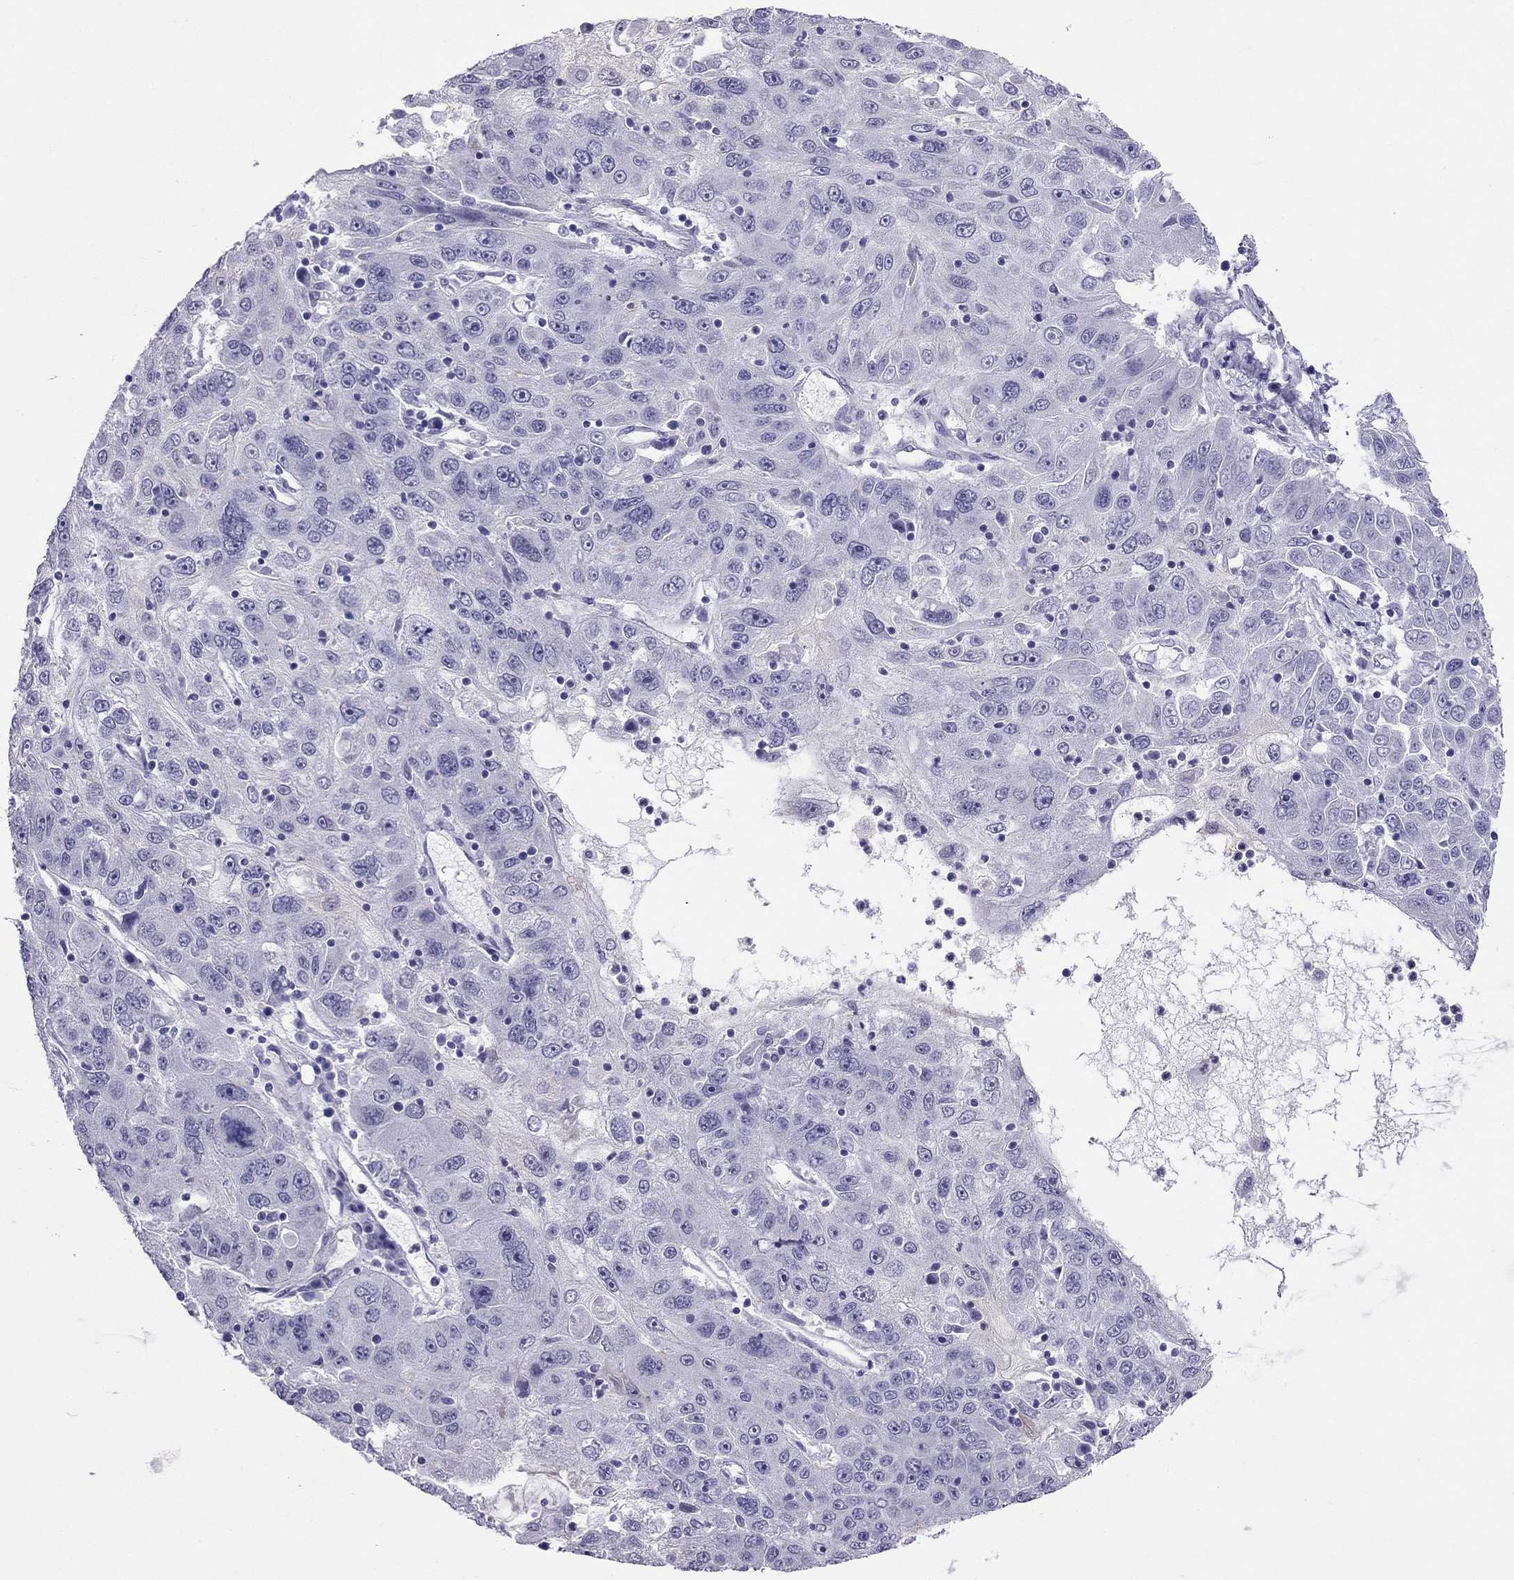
{"staining": {"intensity": "negative", "quantity": "none", "location": "none"}, "tissue": "stomach cancer", "cell_type": "Tumor cells", "image_type": "cancer", "snomed": [{"axis": "morphology", "description": "Adenocarcinoma, NOS"}, {"axis": "topography", "description": "Stomach"}], "caption": "This is an IHC image of stomach cancer. There is no expression in tumor cells.", "gene": "CROCC2", "patient": {"sex": "male", "age": 56}}